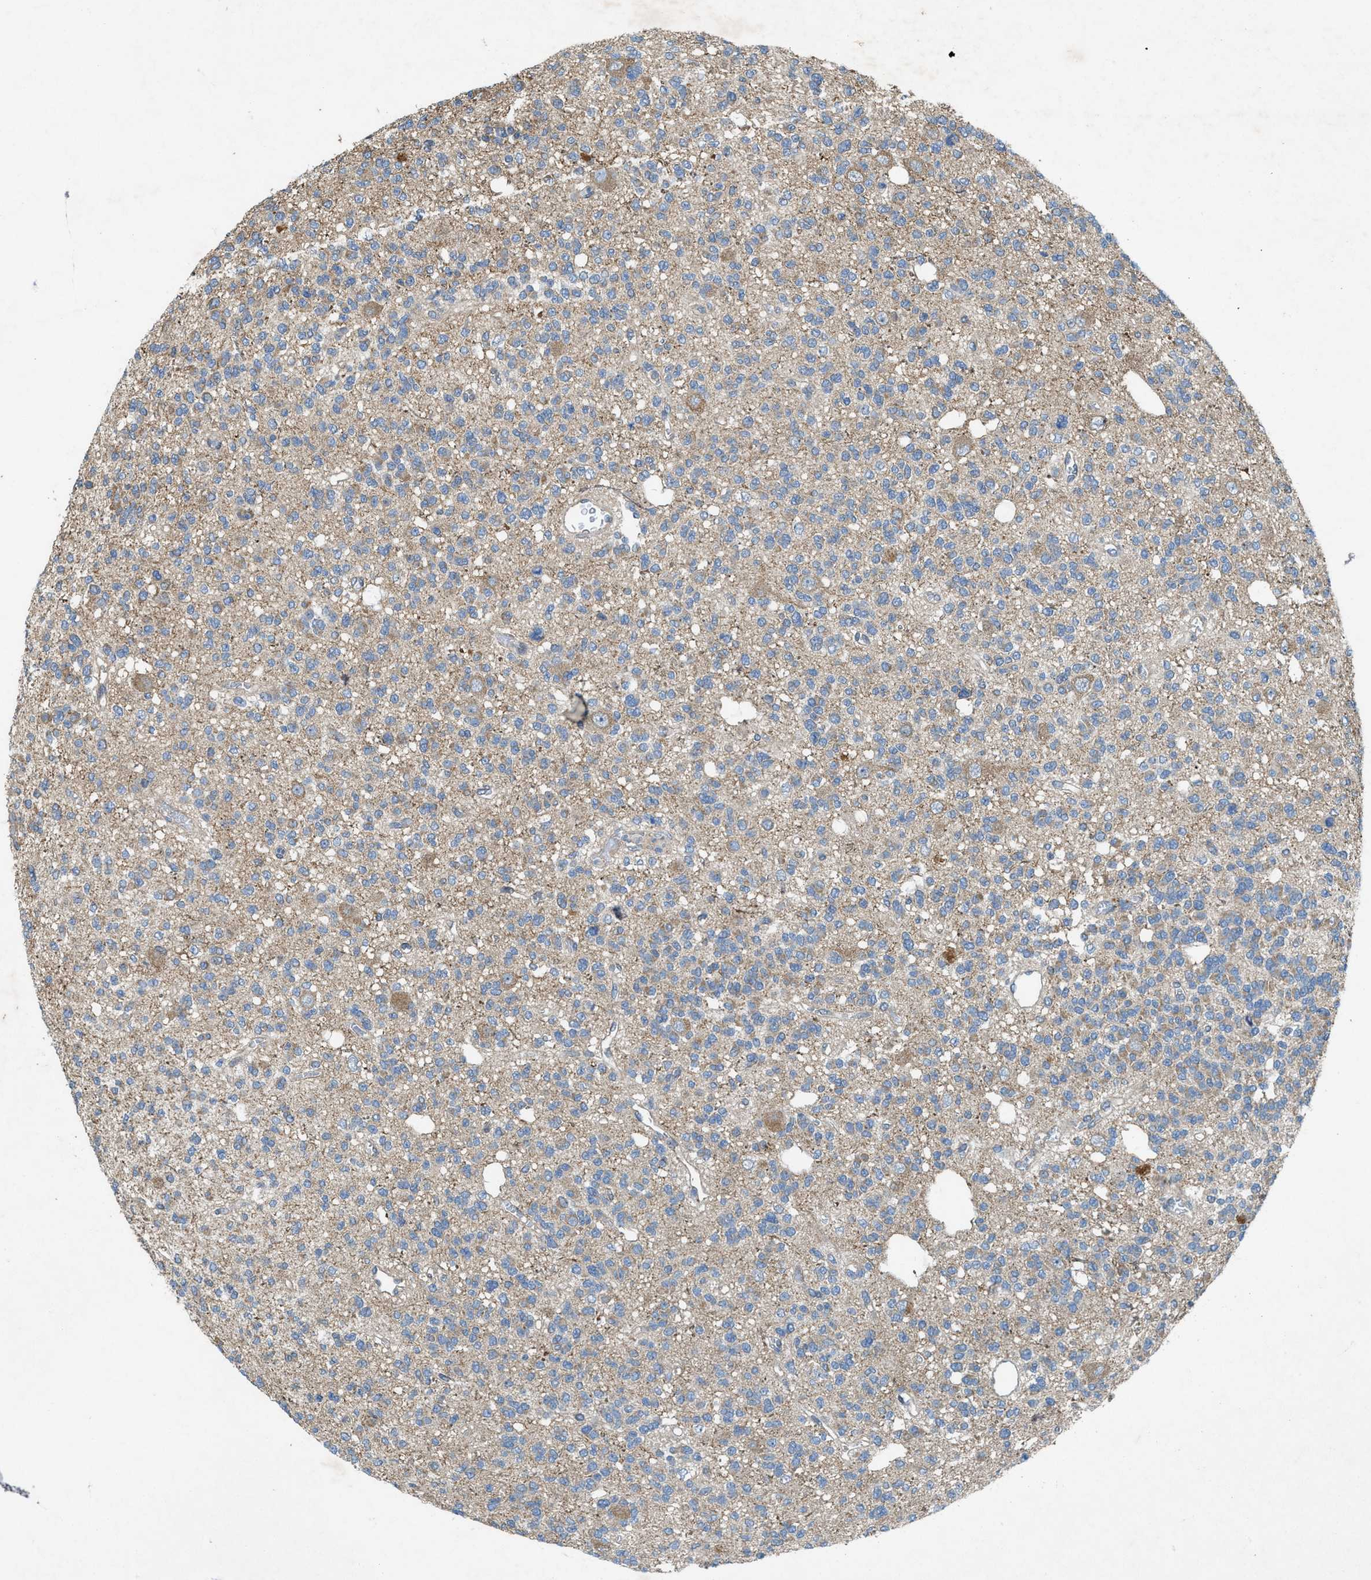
{"staining": {"intensity": "weak", "quantity": "<25%", "location": "cytoplasmic/membranous"}, "tissue": "glioma", "cell_type": "Tumor cells", "image_type": "cancer", "snomed": [{"axis": "morphology", "description": "Glioma, malignant, Low grade"}, {"axis": "topography", "description": "Brain"}], "caption": "The immunohistochemistry (IHC) image has no significant expression in tumor cells of malignant glioma (low-grade) tissue. (DAB (3,3'-diaminobenzidine) immunohistochemistry with hematoxylin counter stain).", "gene": "PDP2", "patient": {"sex": "male", "age": 38}}